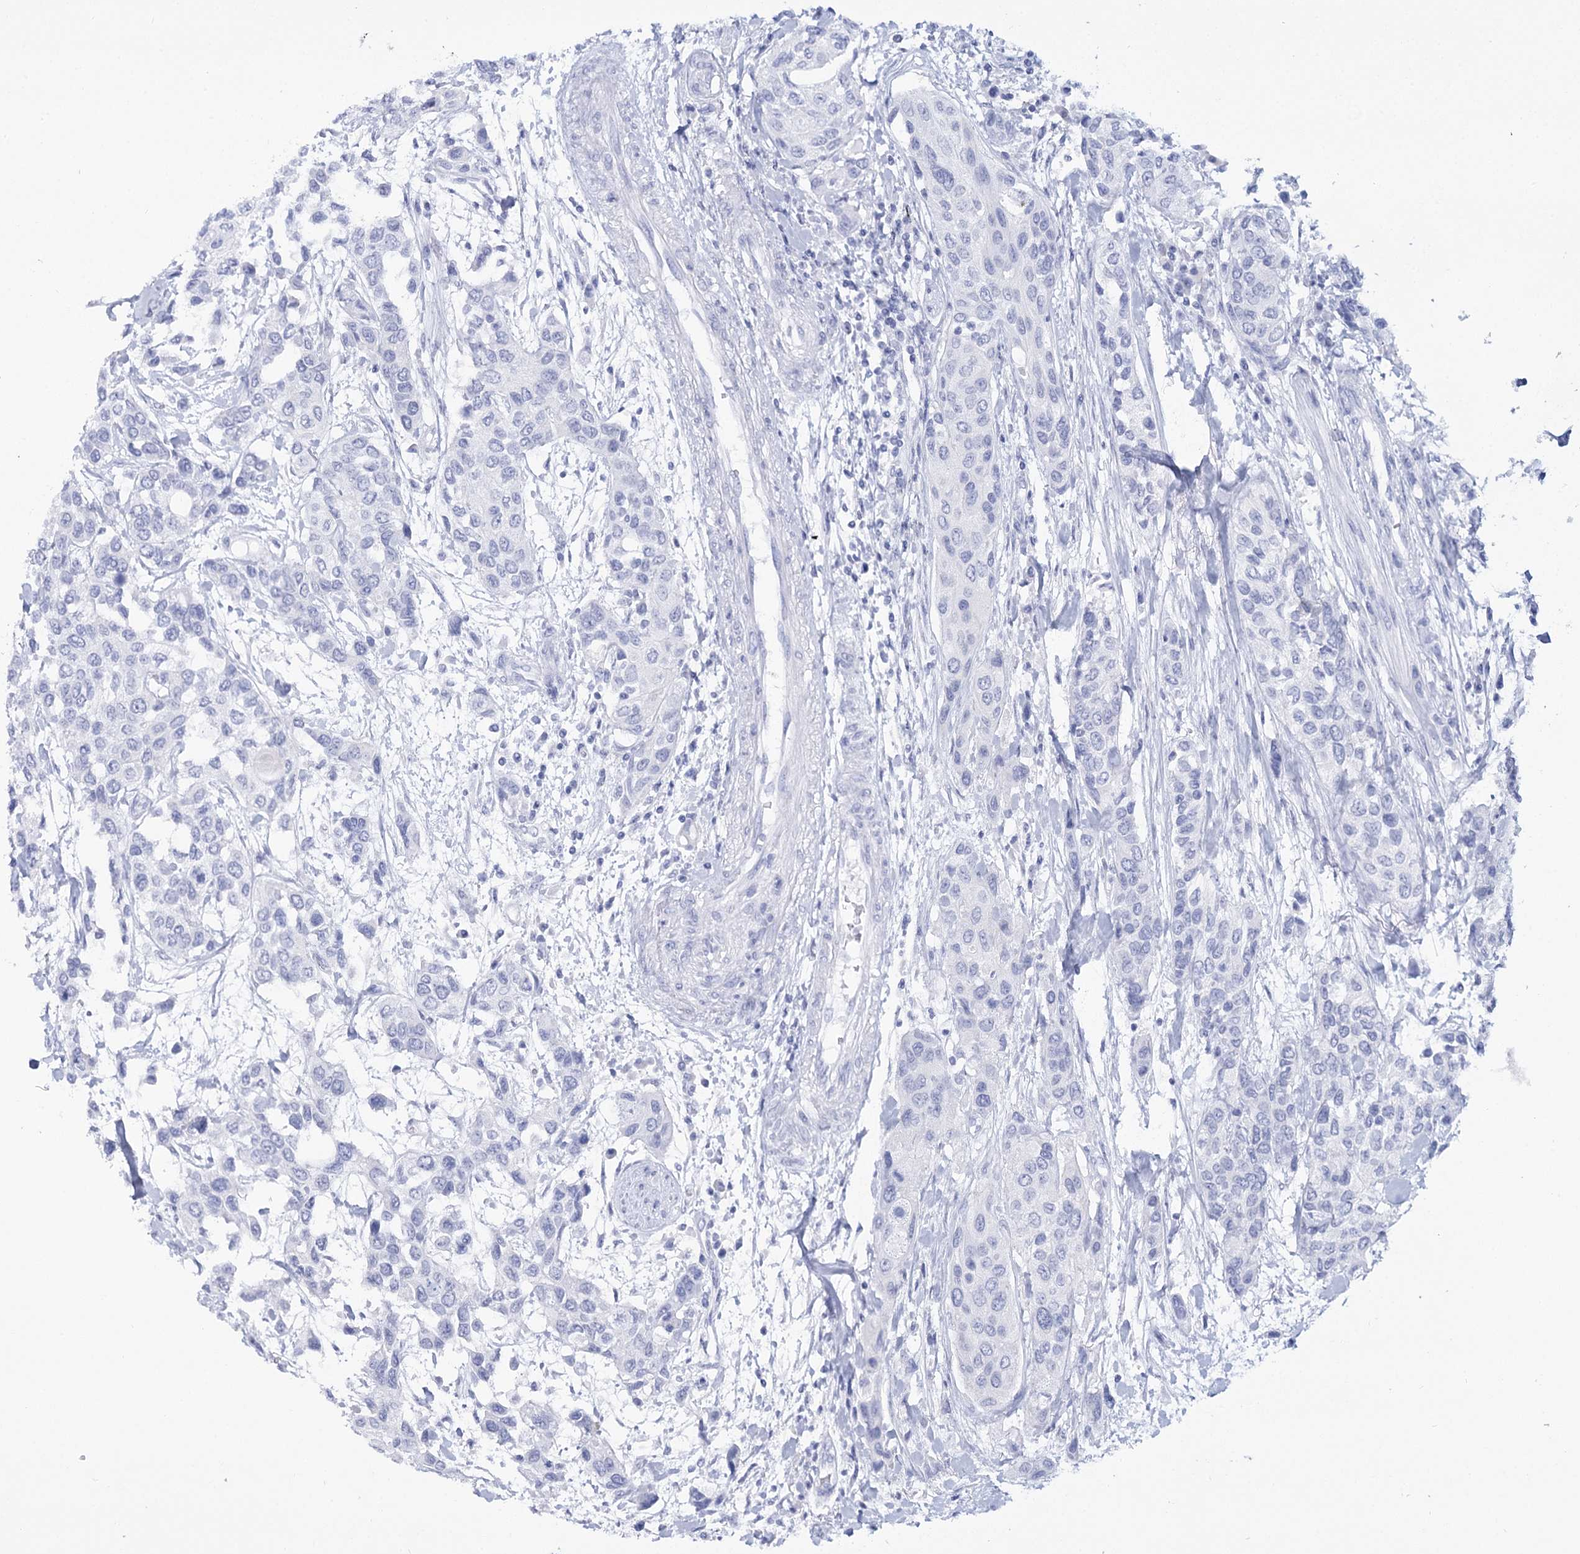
{"staining": {"intensity": "negative", "quantity": "none", "location": "none"}, "tissue": "urothelial cancer", "cell_type": "Tumor cells", "image_type": "cancer", "snomed": [{"axis": "morphology", "description": "Normal tissue, NOS"}, {"axis": "morphology", "description": "Urothelial carcinoma, High grade"}, {"axis": "topography", "description": "Vascular tissue"}, {"axis": "topography", "description": "Urinary bladder"}], "caption": "Human urothelial cancer stained for a protein using immunohistochemistry (IHC) displays no positivity in tumor cells.", "gene": "RNF186", "patient": {"sex": "female", "age": 56}}